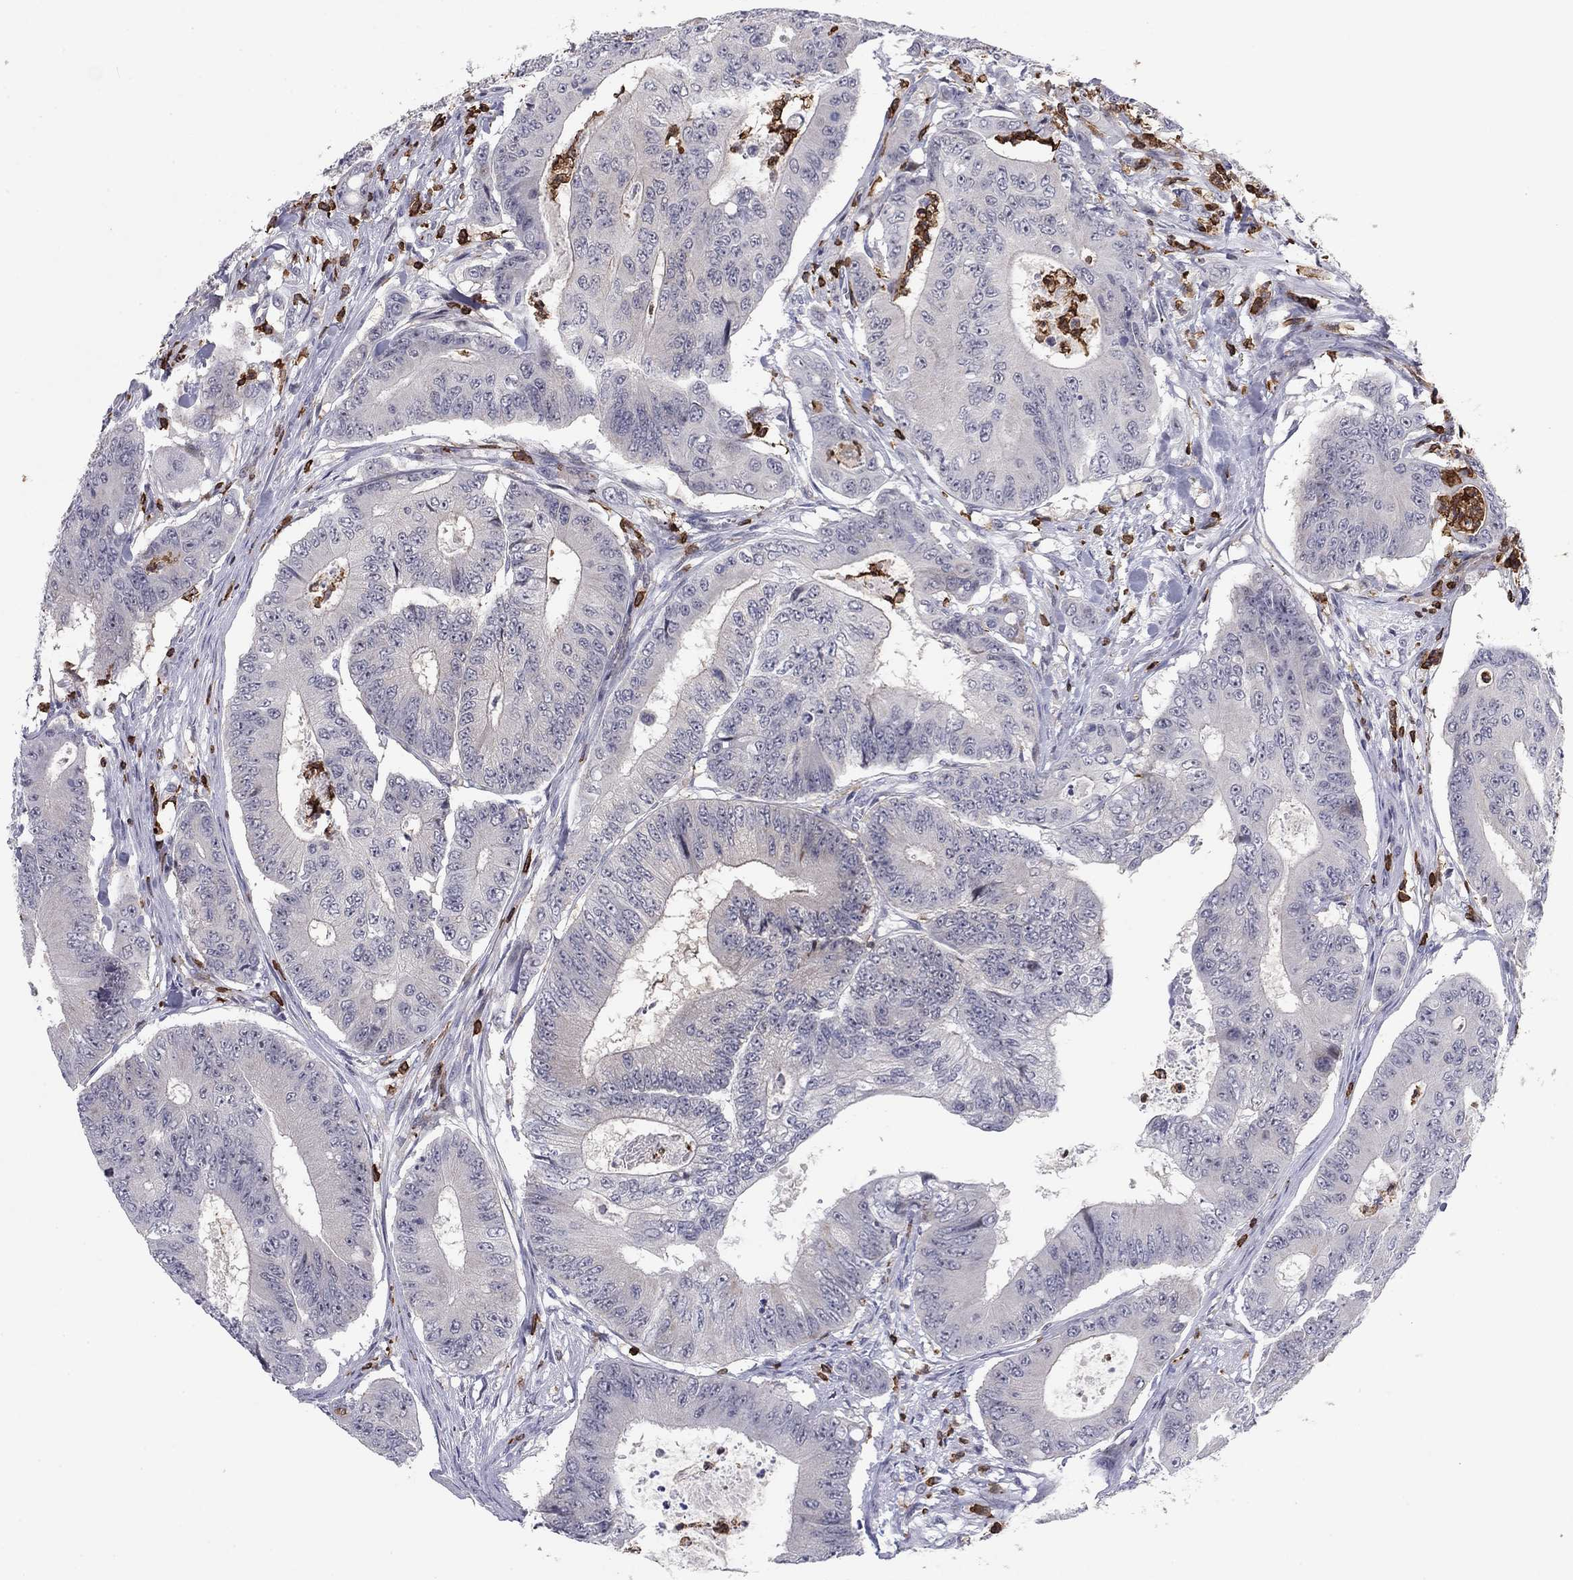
{"staining": {"intensity": "negative", "quantity": "none", "location": "none"}, "tissue": "colorectal cancer", "cell_type": "Tumor cells", "image_type": "cancer", "snomed": [{"axis": "morphology", "description": "Adenocarcinoma, NOS"}, {"axis": "topography", "description": "Colon"}], "caption": "IHC image of neoplastic tissue: human colorectal cancer stained with DAB (3,3'-diaminobenzidine) demonstrates no significant protein staining in tumor cells.", "gene": "ARHGAP27", "patient": {"sex": "female", "age": 48}}